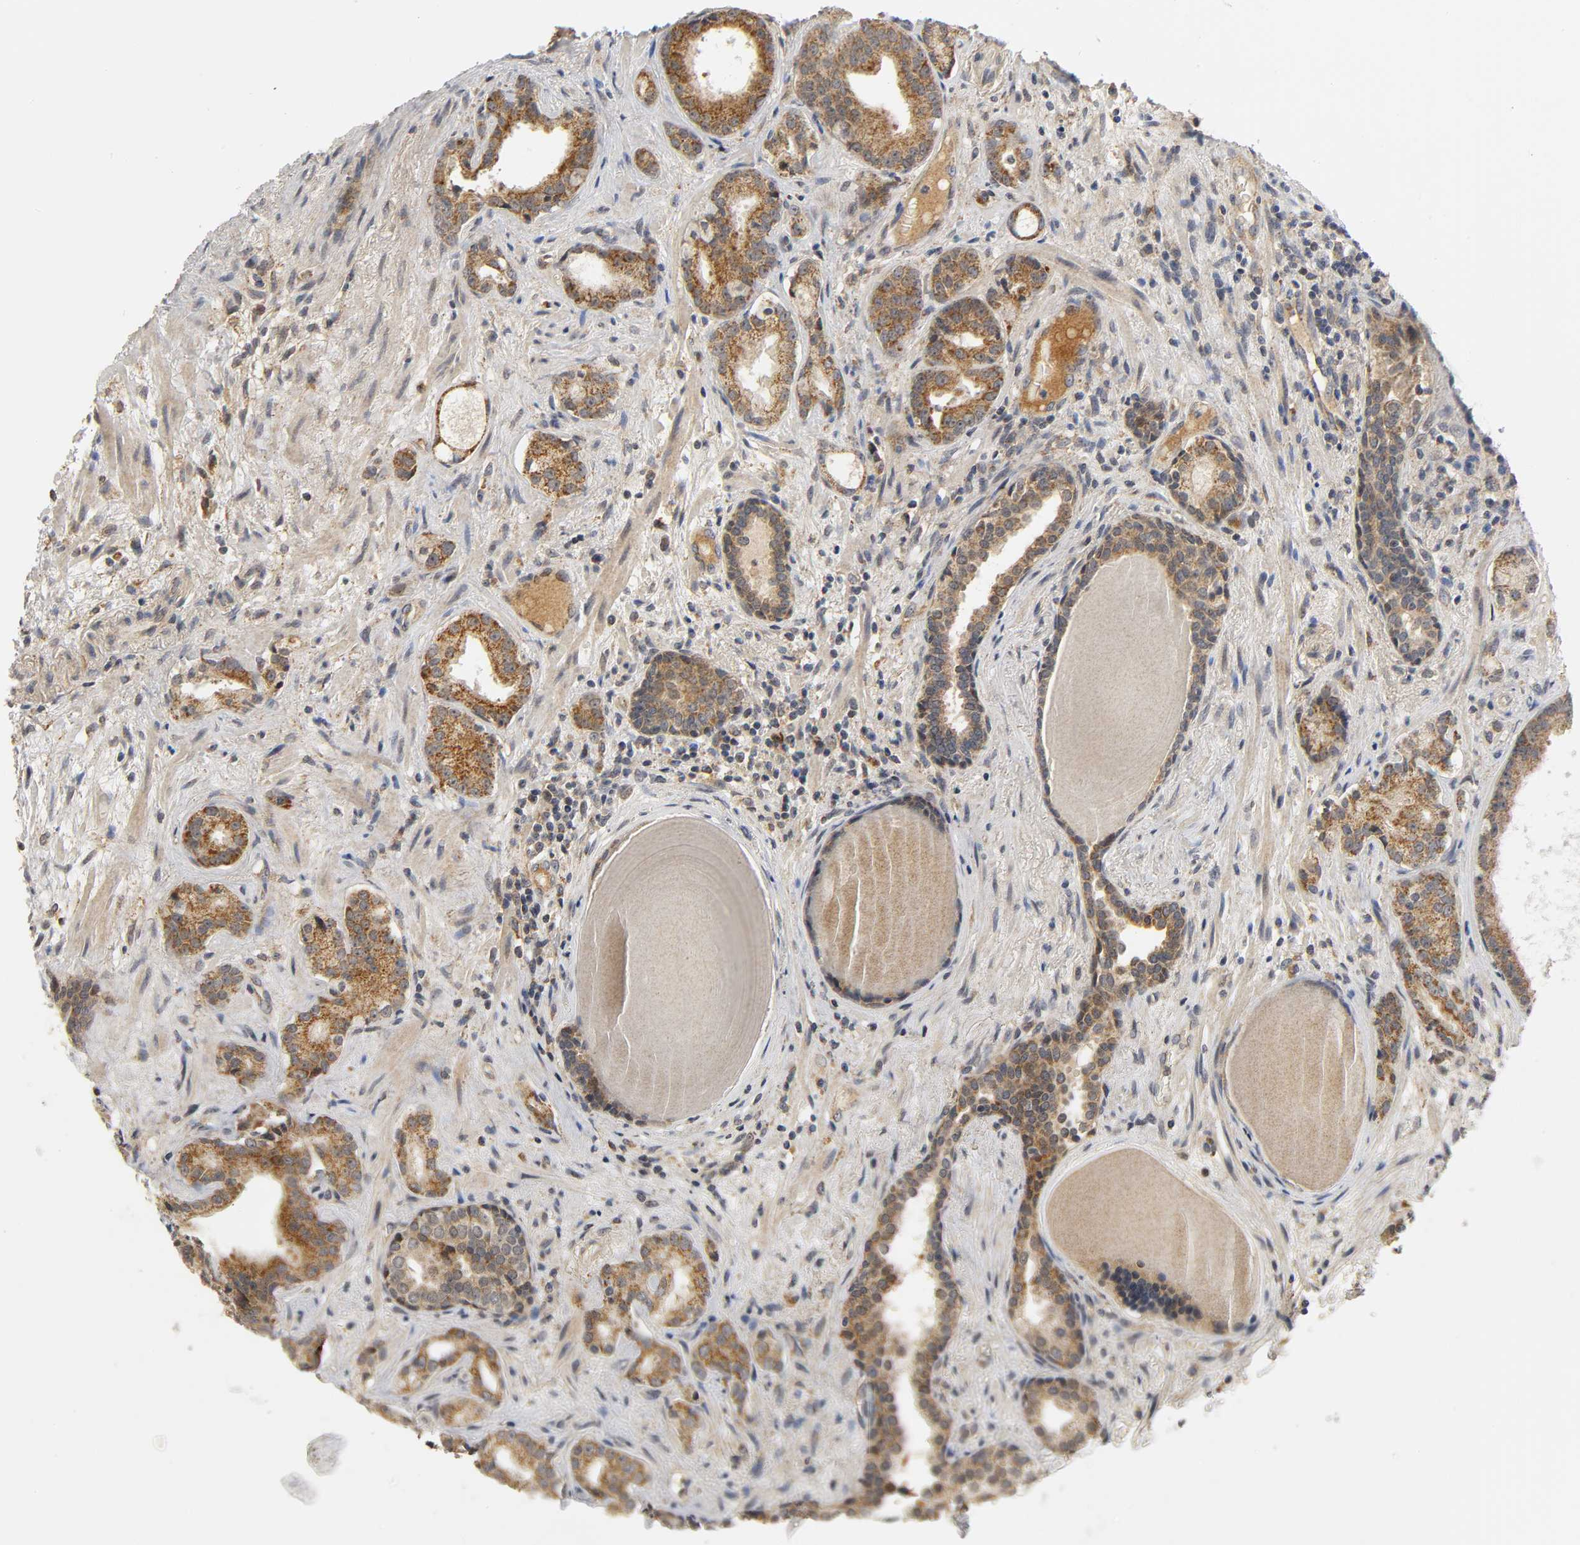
{"staining": {"intensity": "moderate", "quantity": "25%-75%", "location": "cytoplasmic/membranous"}, "tissue": "prostate cancer", "cell_type": "Tumor cells", "image_type": "cancer", "snomed": [{"axis": "morphology", "description": "Adenocarcinoma, Low grade"}, {"axis": "topography", "description": "Prostate"}], "caption": "IHC (DAB (3,3'-diaminobenzidine)) staining of human prostate low-grade adenocarcinoma exhibits moderate cytoplasmic/membranous protein expression in about 25%-75% of tumor cells. (Stains: DAB in brown, nuclei in blue, Microscopy: brightfield microscopy at high magnification).", "gene": "NRP1", "patient": {"sex": "male", "age": 63}}